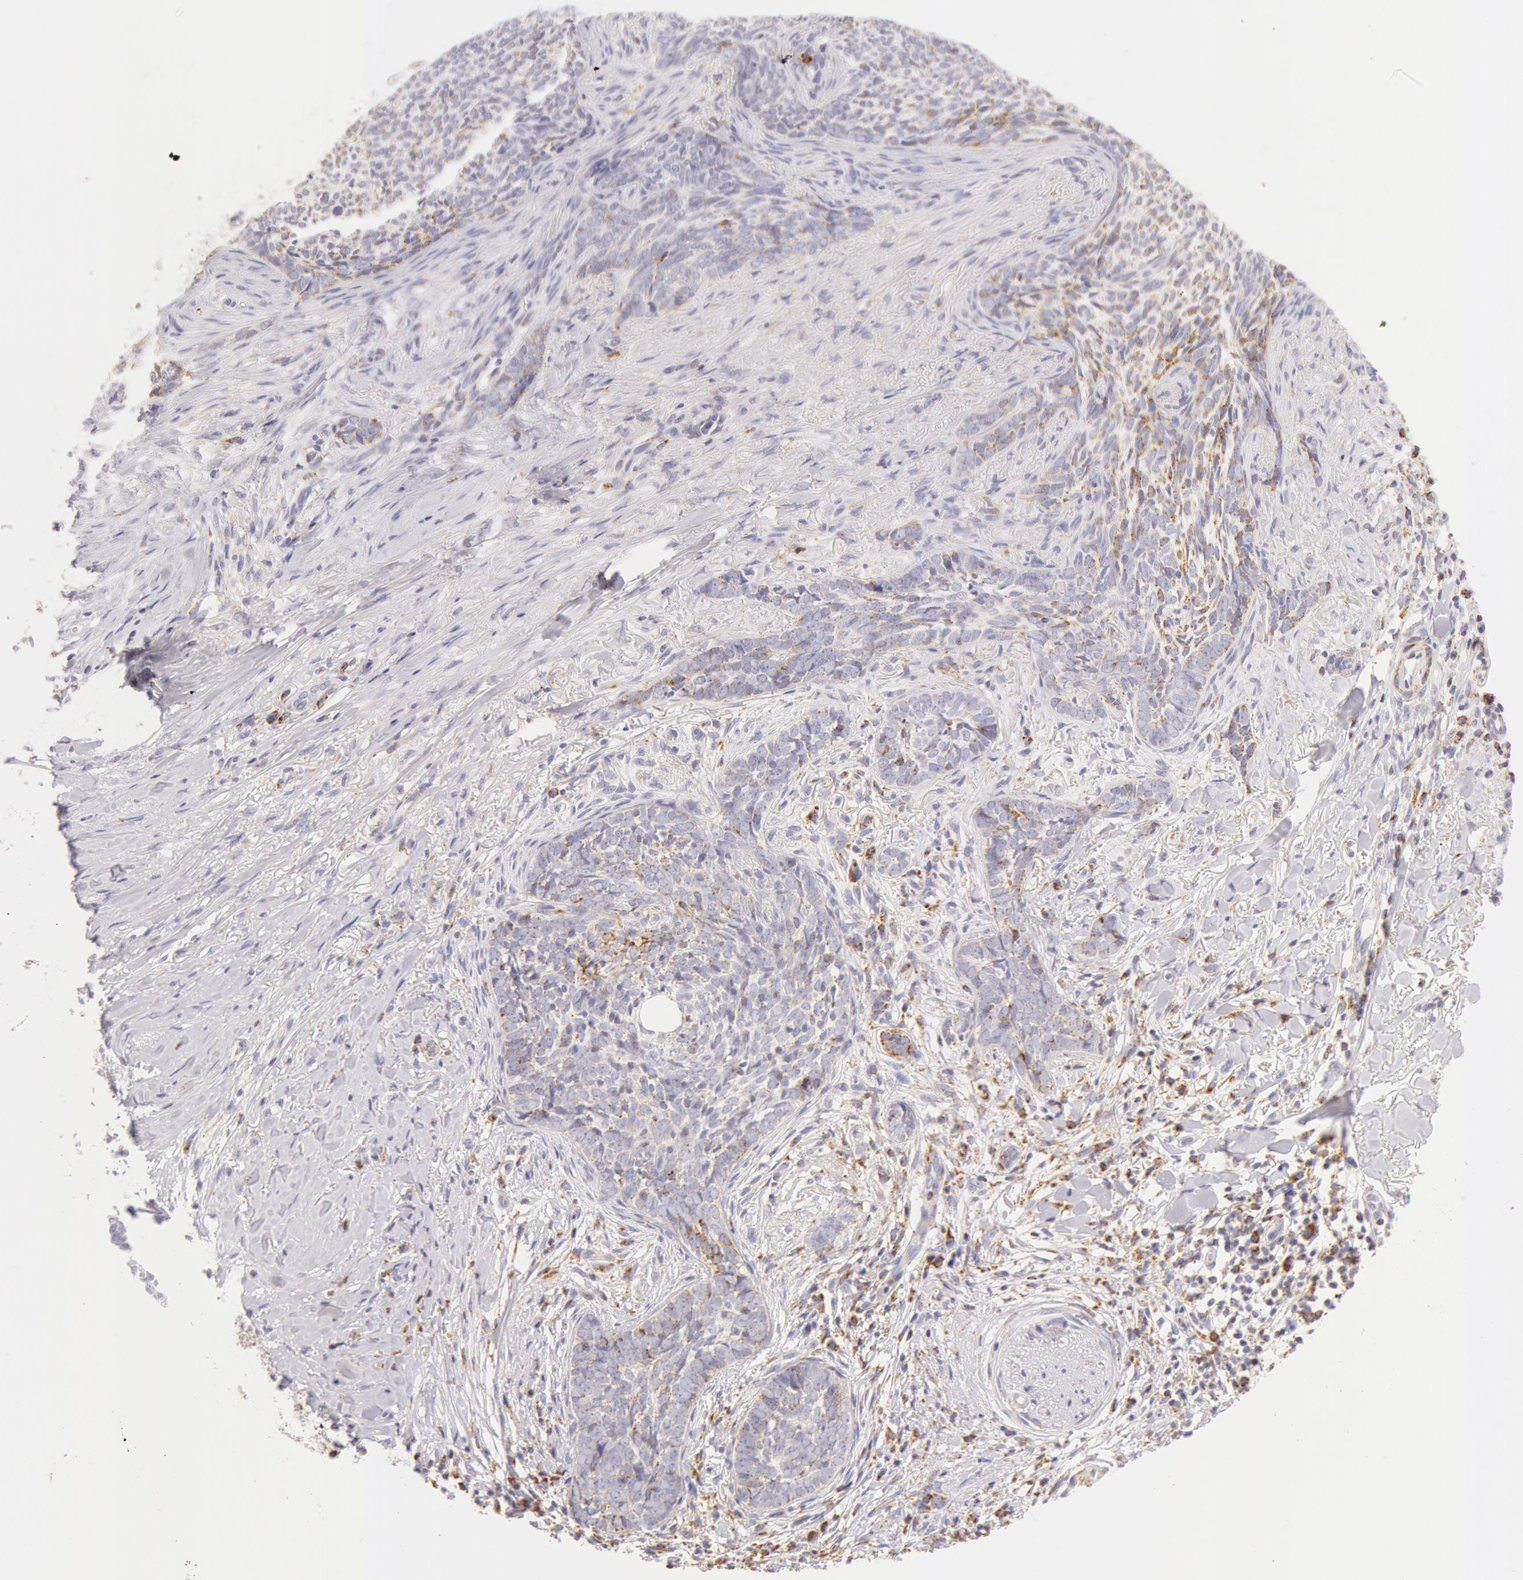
{"staining": {"intensity": "weak", "quantity": "<25%", "location": "cytoplasmic/membranous"}, "tissue": "skin cancer", "cell_type": "Tumor cells", "image_type": "cancer", "snomed": [{"axis": "morphology", "description": "Basal cell carcinoma"}, {"axis": "topography", "description": "Skin"}], "caption": "High power microscopy histopathology image of an immunohistochemistry micrograph of skin basal cell carcinoma, revealing no significant staining in tumor cells. The staining was performed using DAB to visualize the protein expression in brown, while the nuclei were stained in blue with hematoxylin (Magnification: 20x).", "gene": "ATP5F1B", "patient": {"sex": "female", "age": 81}}